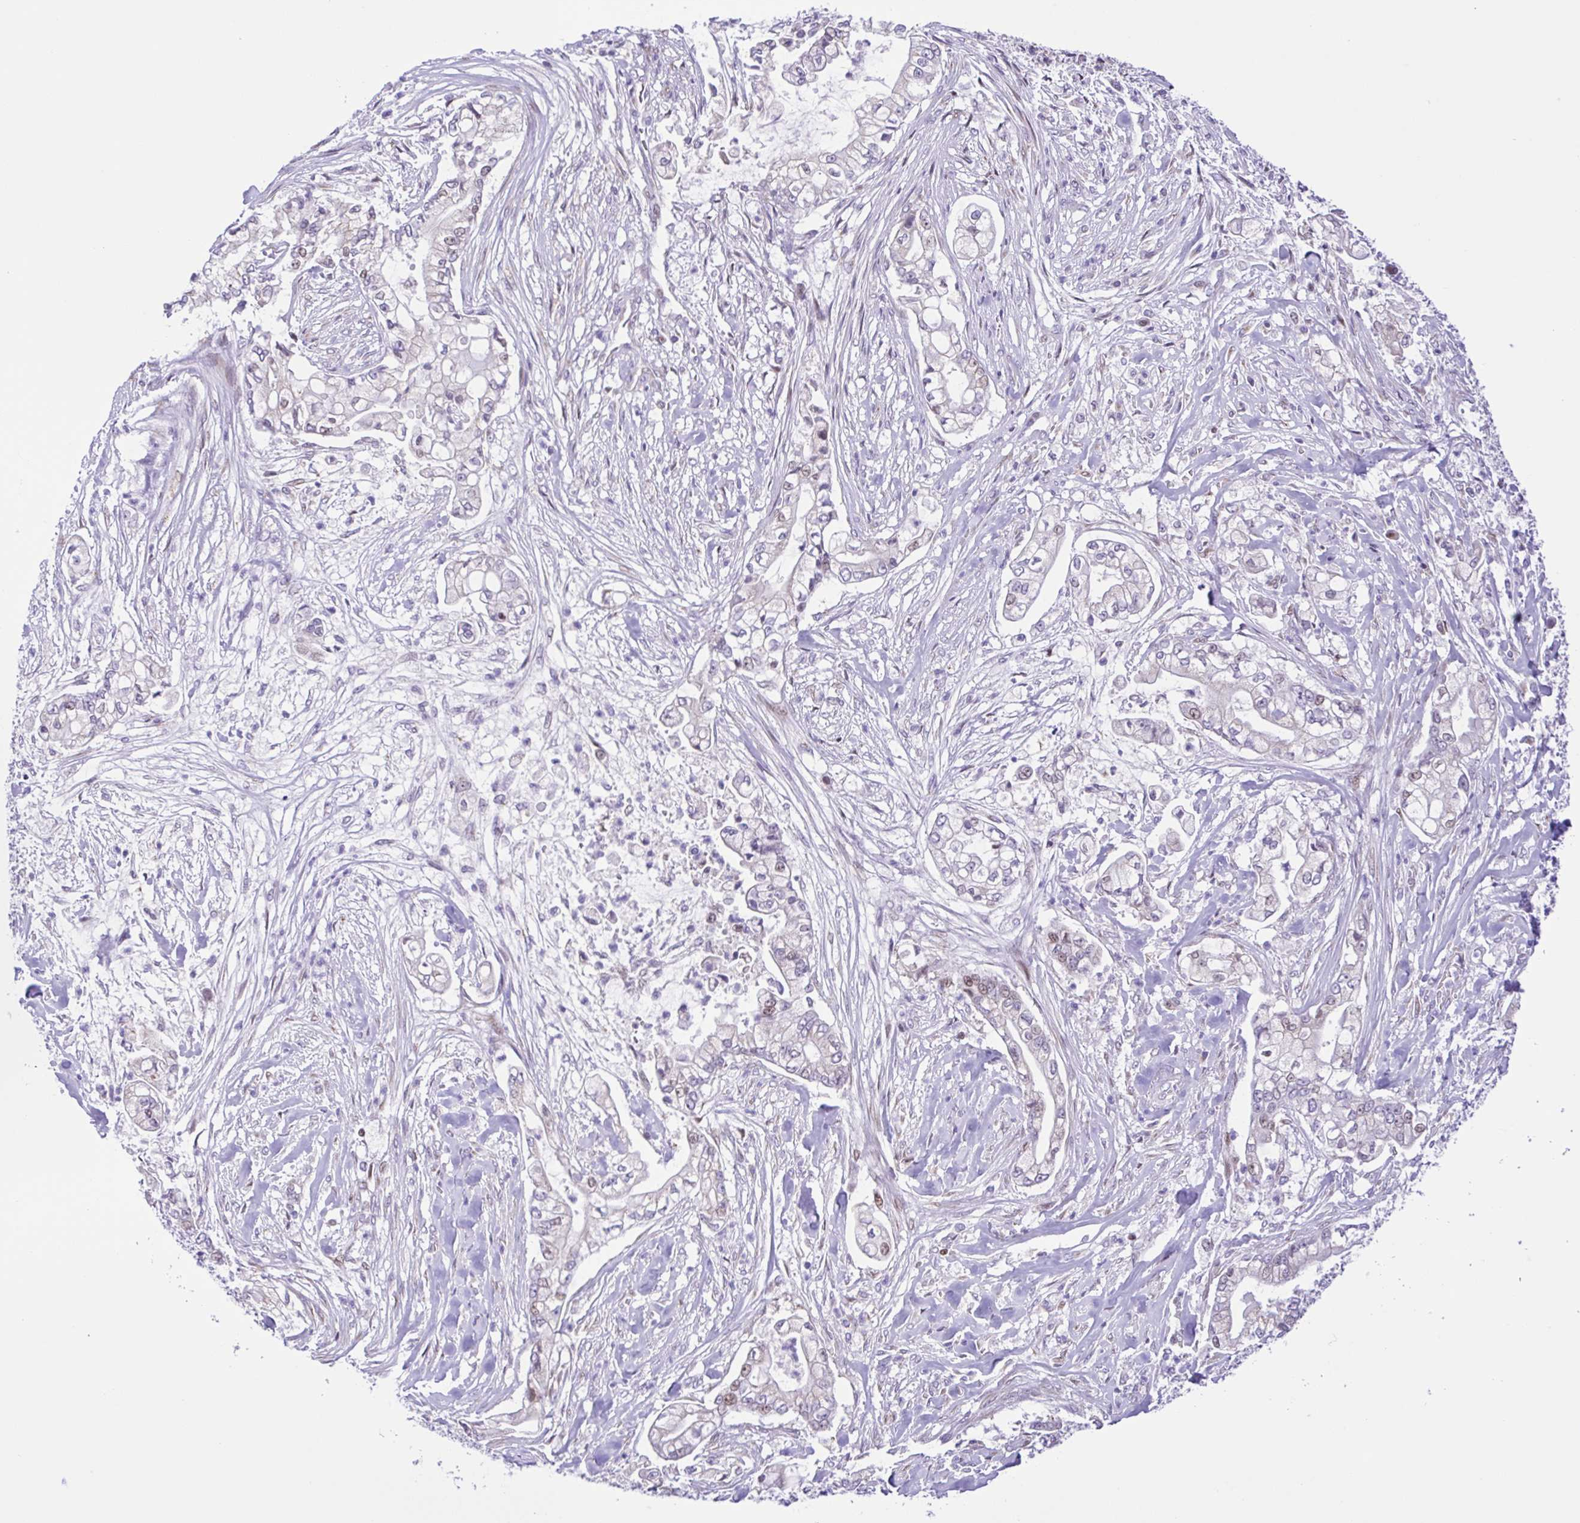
{"staining": {"intensity": "negative", "quantity": "none", "location": "none"}, "tissue": "pancreatic cancer", "cell_type": "Tumor cells", "image_type": "cancer", "snomed": [{"axis": "morphology", "description": "Adenocarcinoma, NOS"}, {"axis": "topography", "description": "Pancreas"}], "caption": "Tumor cells are negative for brown protein staining in adenocarcinoma (pancreatic).", "gene": "TGM3", "patient": {"sex": "female", "age": 69}}